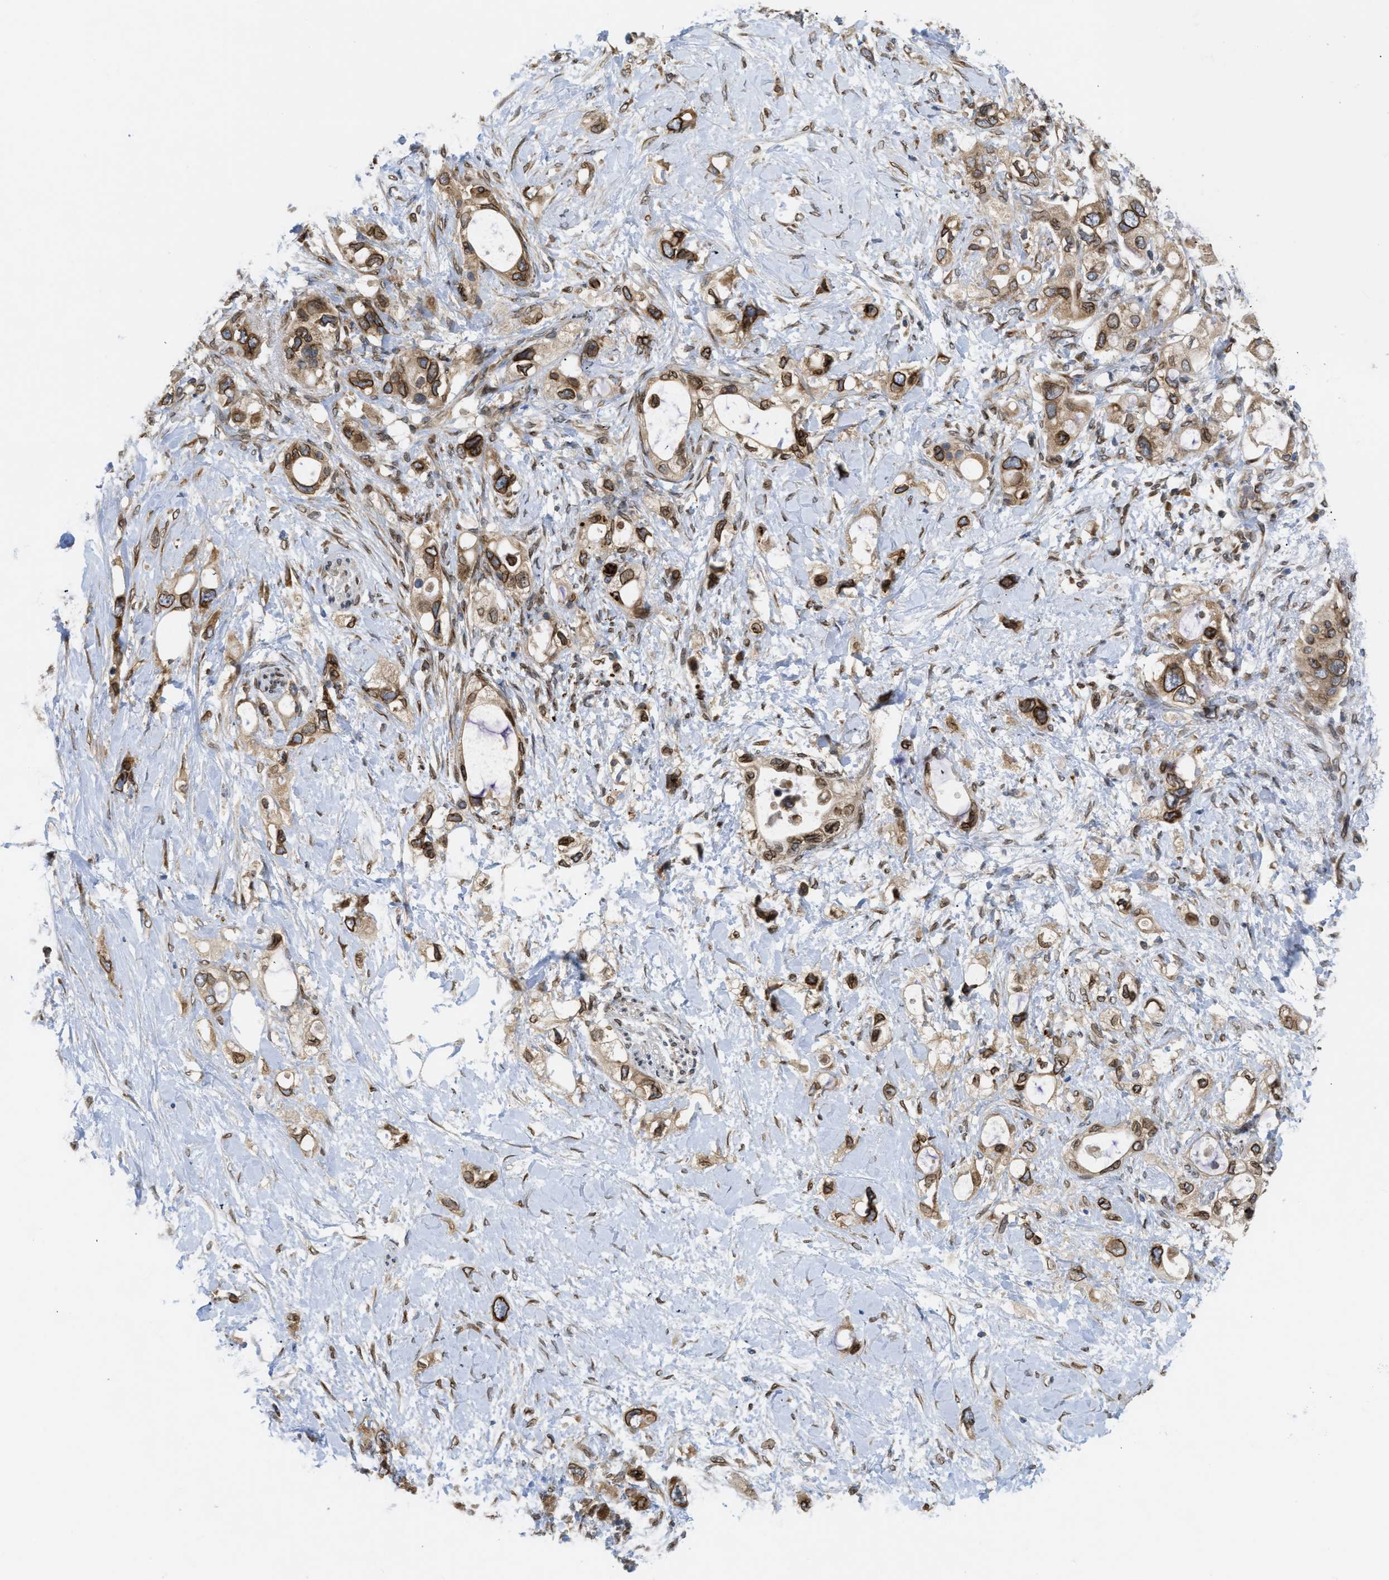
{"staining": {"intensity": "moderate", "quantity": ">75%", "location": "cytoplasmic/membranous"}, "tissue": "pancreatic cancer", "cell_type": "Tumor cells", "image_type": "cancer", "snomed": [{"axis": "morphology", "description": "Adenocarcinoma, NOS"}, {"axis": "topography", "description": "Pancreas"}], "caption": "Human adenocarcinoma (pancreatic) stained with a brown dye shows moderate cytoplasmic/membranous positive positivity in approximately >75% of tumor cells.", "gene": "EIF2AK3", "patient": {"sex": "female", "age": 56}}